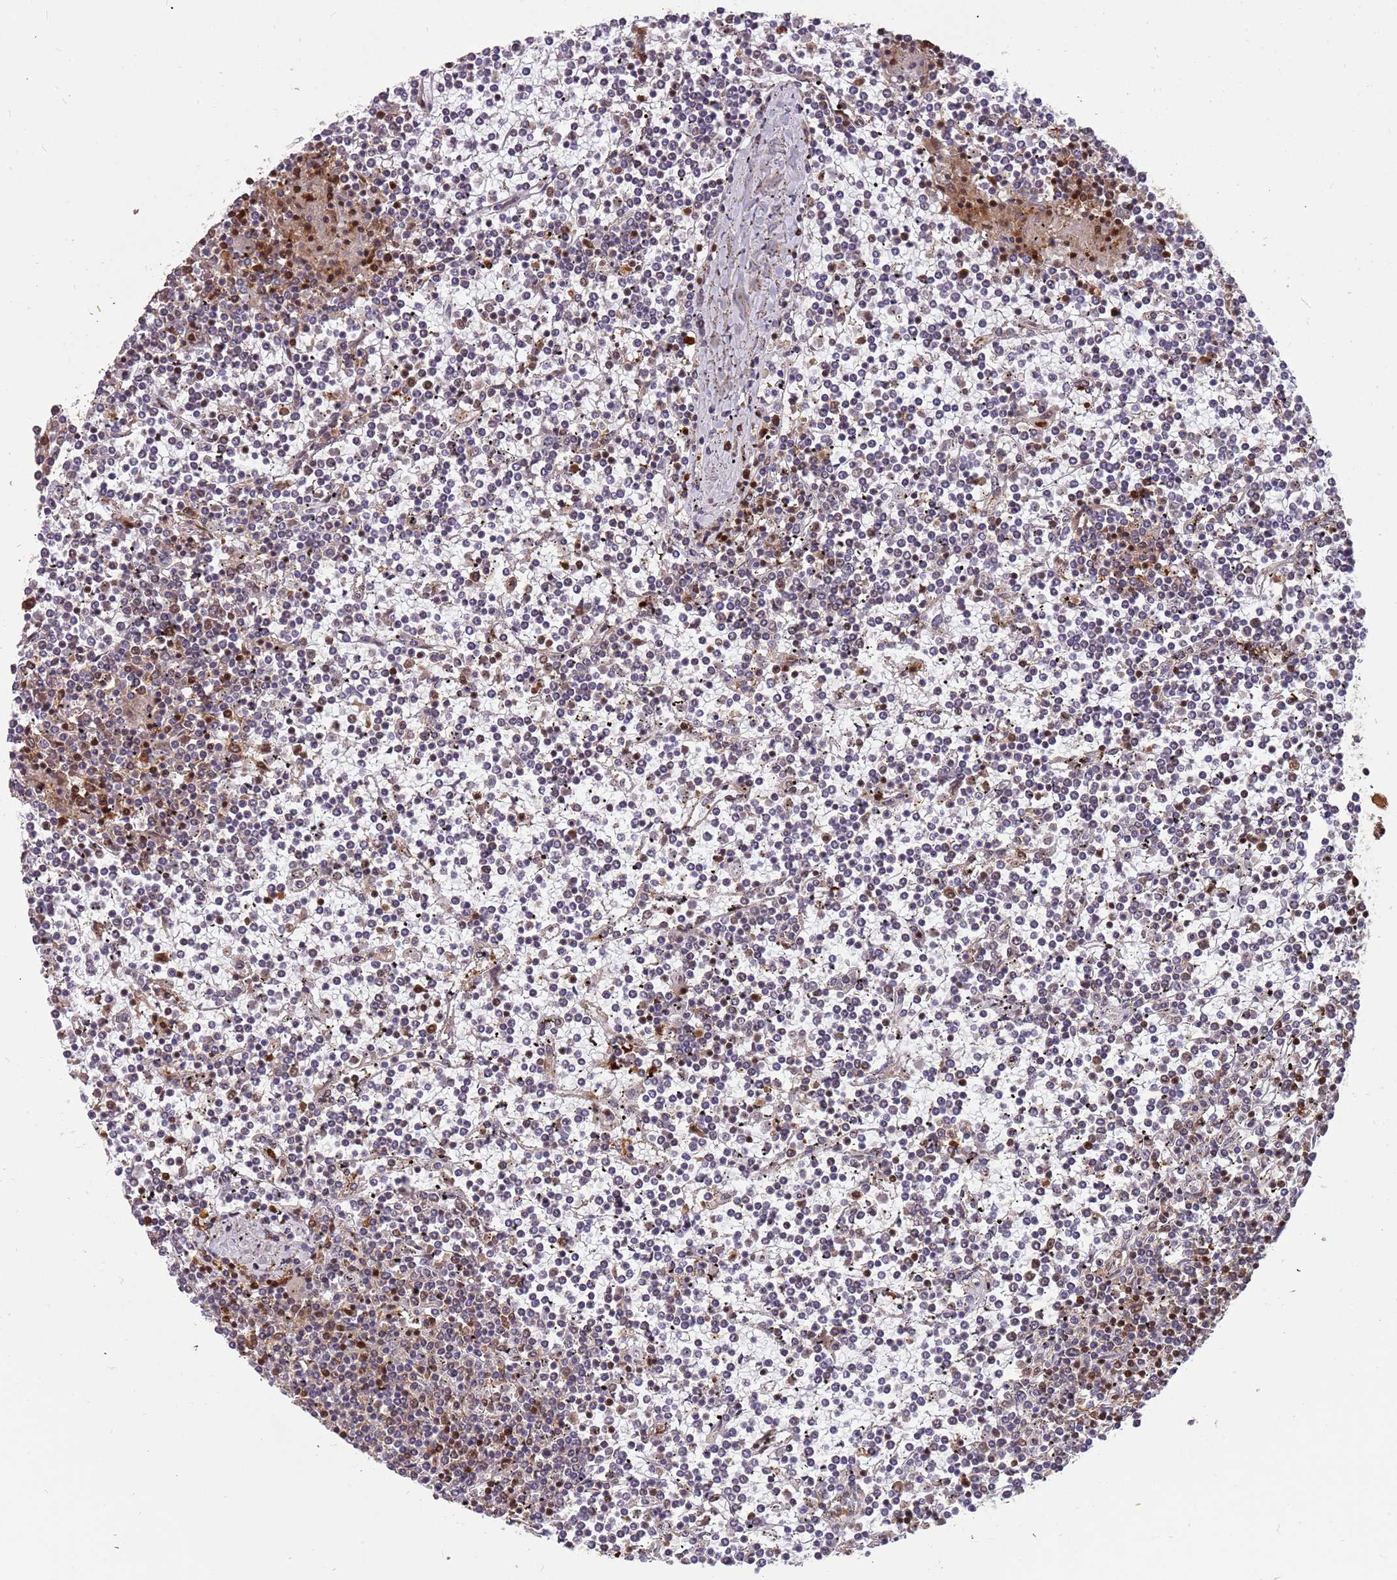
{"staining": {"intensity": "negative", "quantity": "none", "location": "none"}, "tissue": "lymphoma", "cell_type": "Tumor cells", "image_type": "cancer", "snomed": [{"axis": "morphology", "description": "Malignant lymphoma, non-Hodgkin's type, Low grade"}, {"axis": "topography", "description": "Spleen"}], "caption": "Immunohistochemistry photomicrograph of low-grade malignant lymphoma, non-Hodgkin's type stained for a protein (brown), which exhibits no expression in tumor cells.", "gene": "GBP2", "patient": {"sex": "female", "age": 19}}